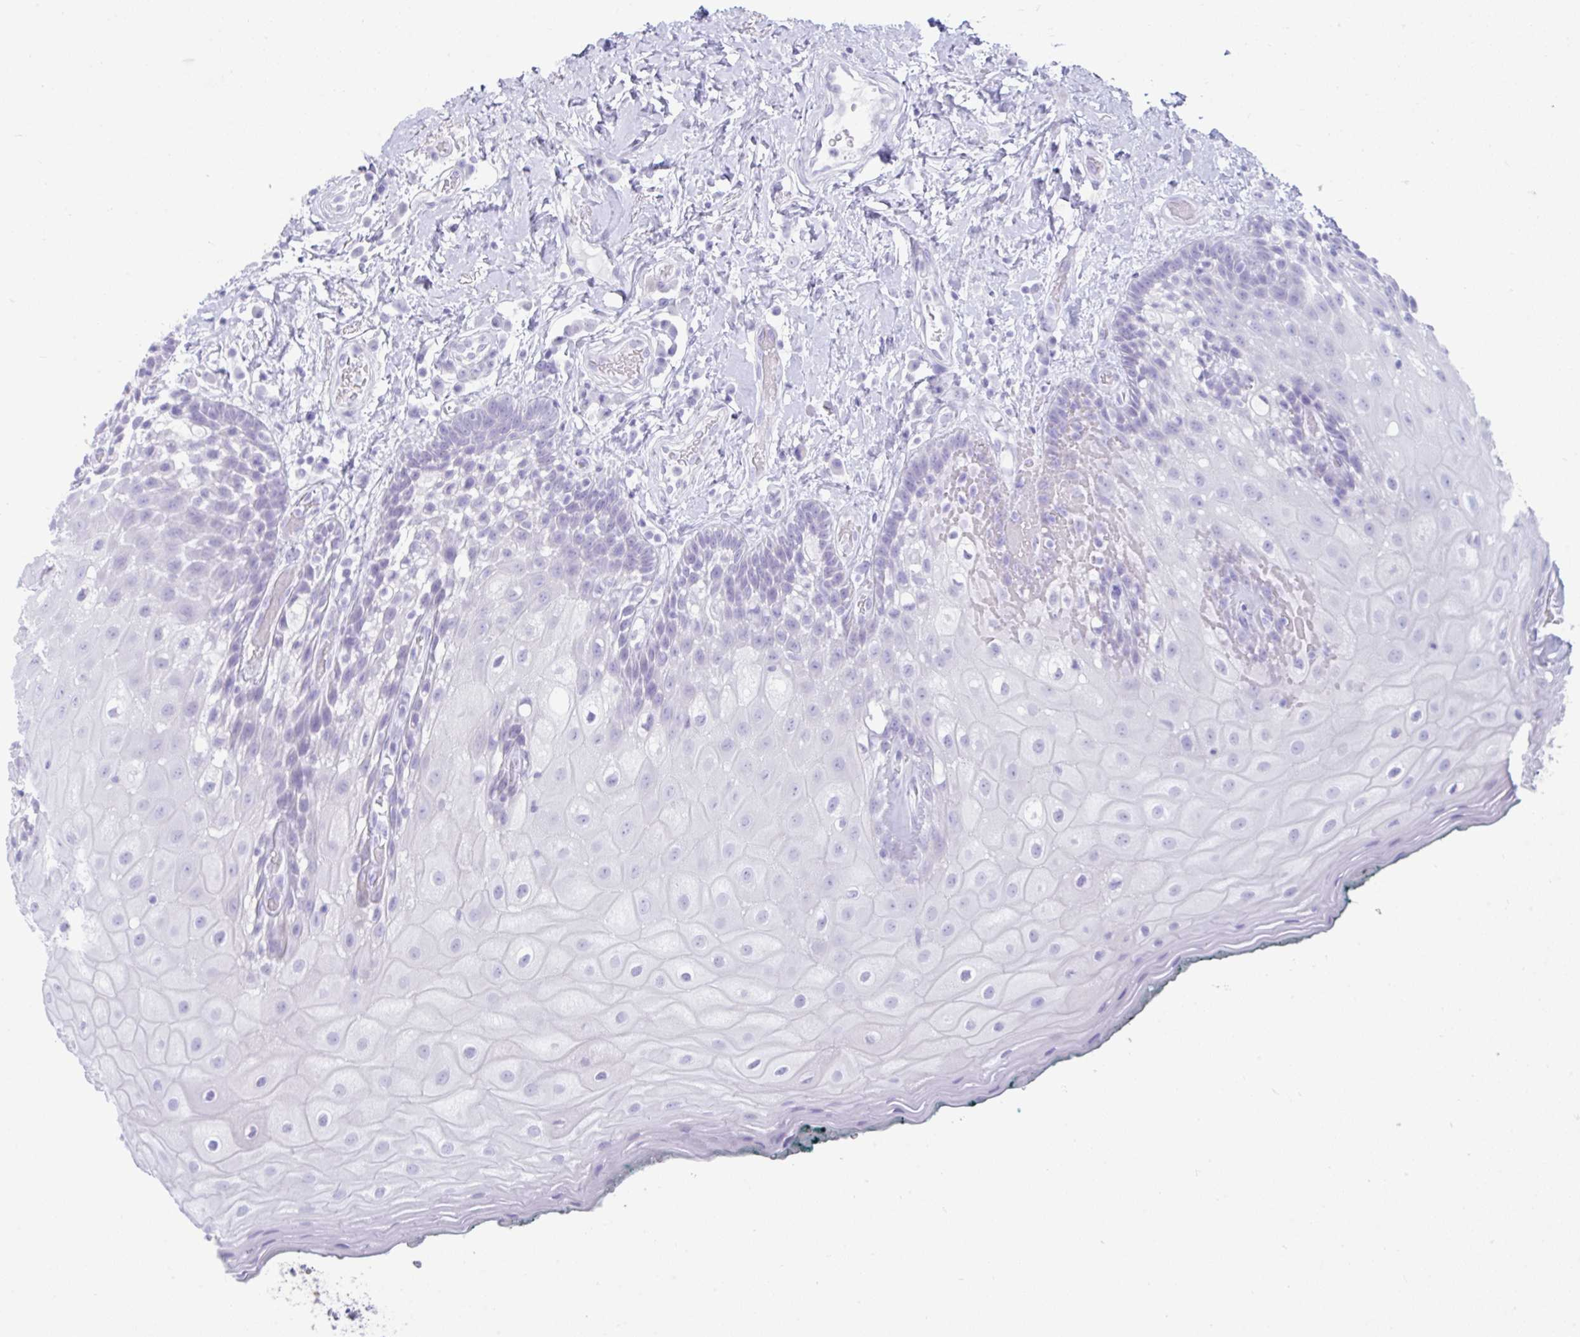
{"staining": {"intensity": "negative", "quantity": "none", "location": "none"}, "tissue": "oral mucosa", "cell_type": "Squamous epithelial cells", "image_type": "normal", "snomed": [{"axis": "morphology", "description": "Normal tissue, NOS"}, {"axis": "morphology", "description": "Squamous cell carcinoma, NOS"}, {"axis": "topography", "description": "Oral tissue"}, {"axis": "topography", "description": "Head-Neck"}], "caption": "Immunohistochemistry image of benign human oral mucosa stained for a protein (brown), which reveals no staining in squamous epithelial cells.", "gene": "PSCA", "patient": {"sex": "male", "age": 64}}